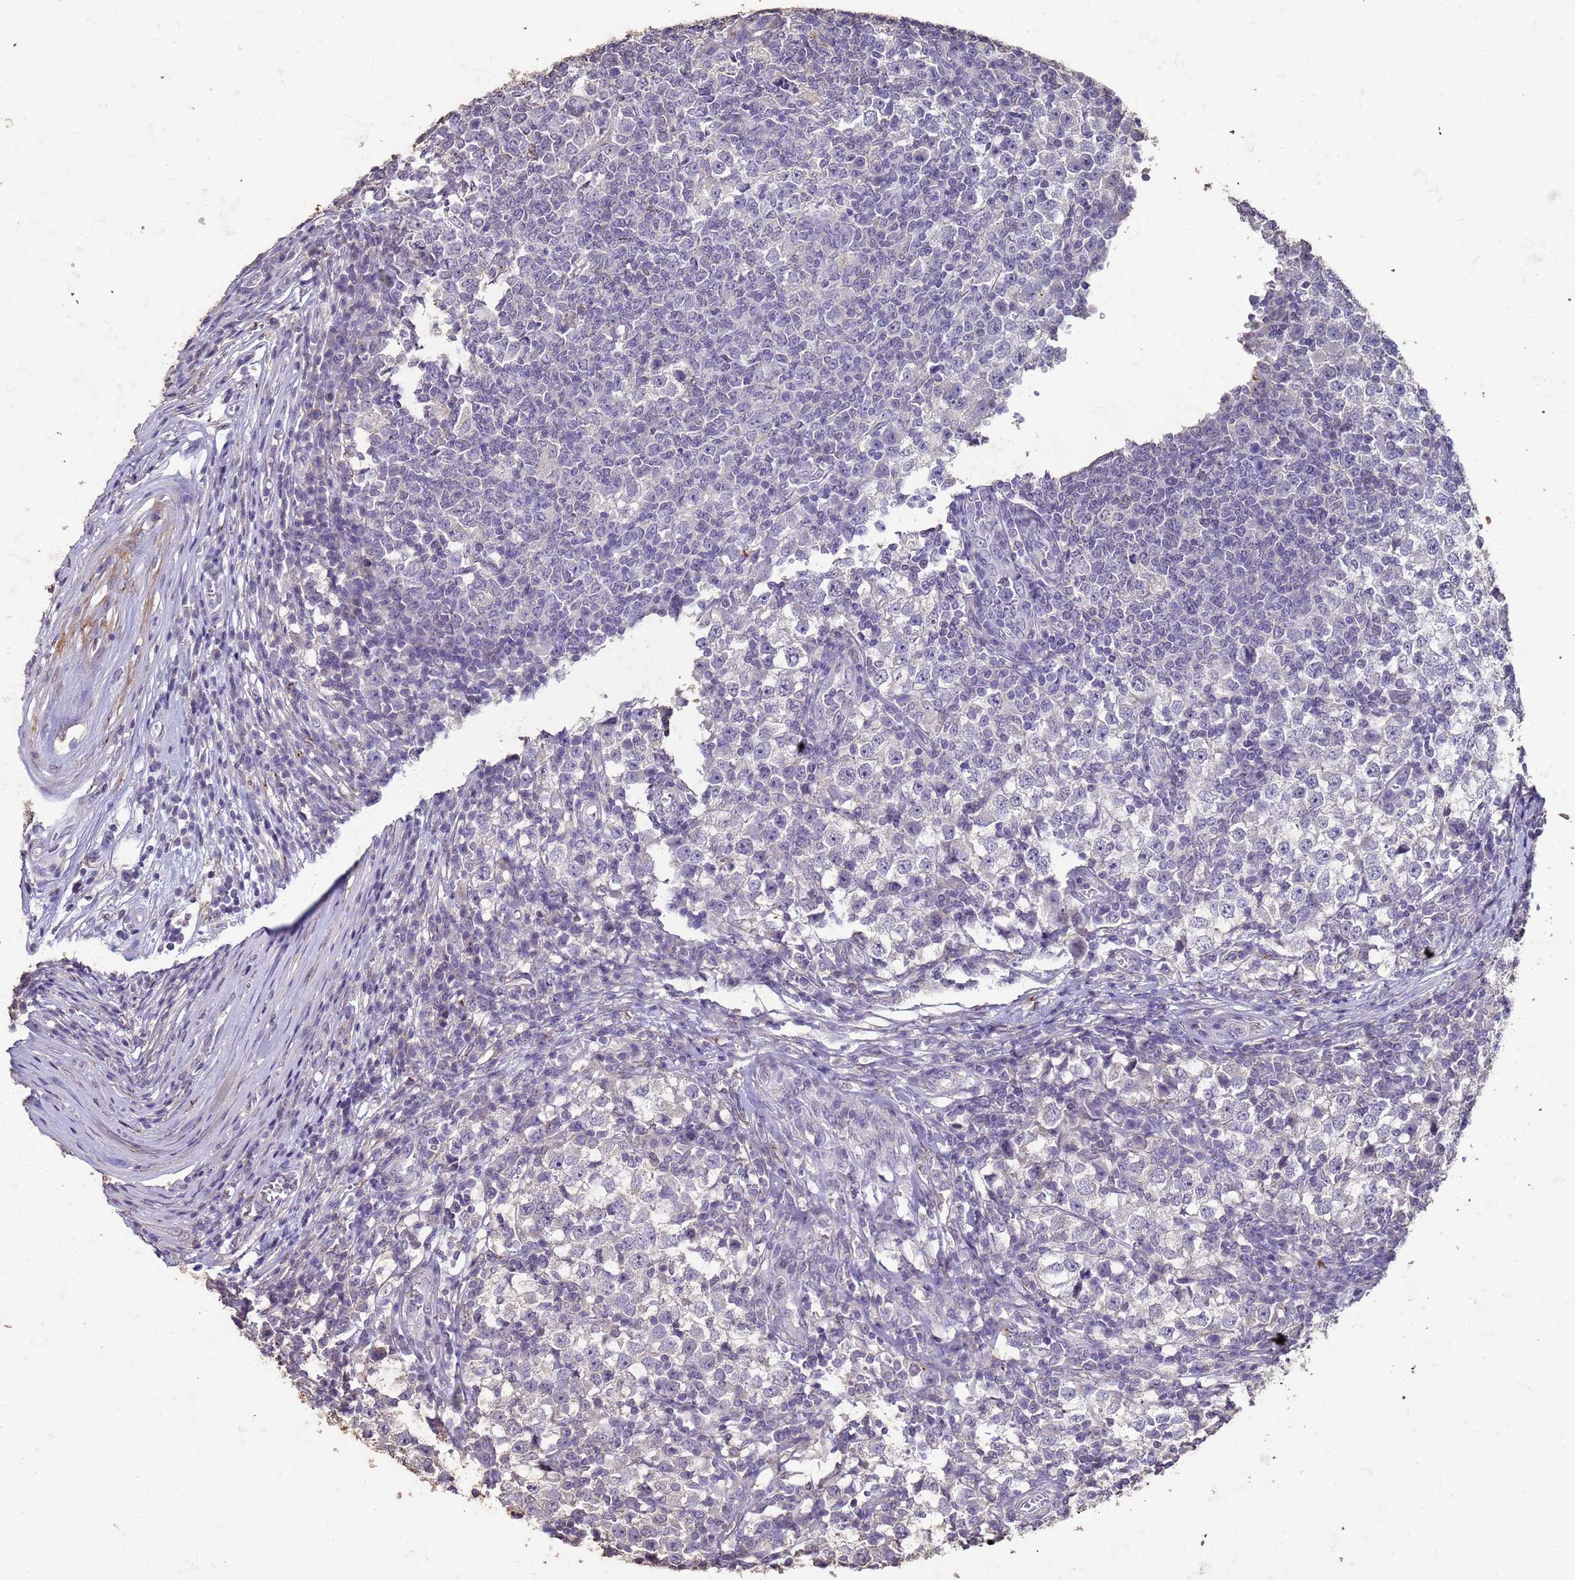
{"staining": {"intensity": "negative", "quantity": "none", "location": "none"}, "tissue": "testis cancer", "cell_type": "Tumor cells", "image_type": "cancer", "snomed": [{"axis": "morphology", "description": "Seminoma, NOS"}, {"axis": "topography", "description": "Testis"}], "caption": "A photomicrograph of testis cancer stained for a protein displays no brown staining in tumor cells.", "gene": "SLC25A15", "patient": {"sex": "male", "age": 65}}